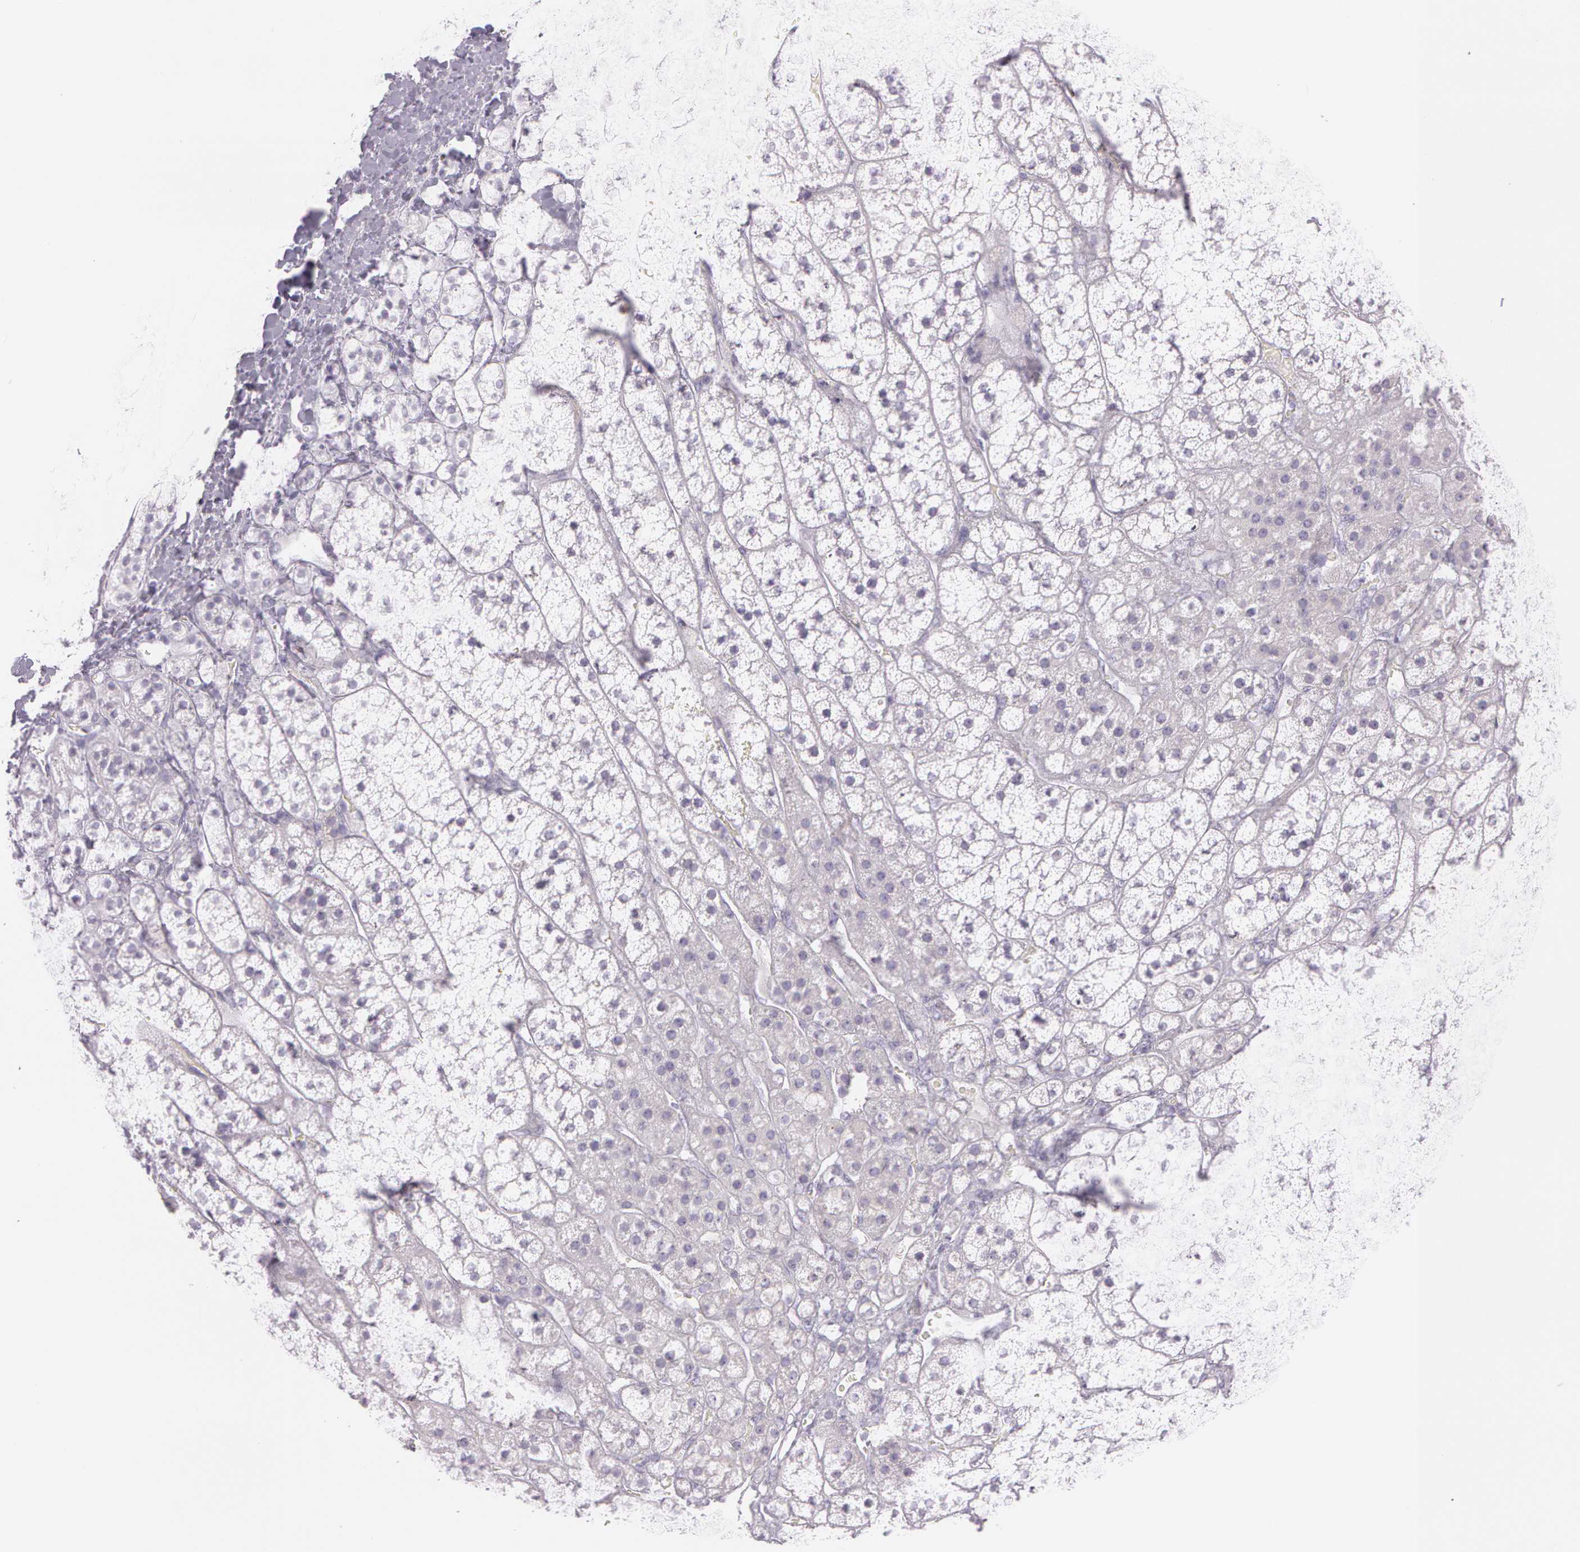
{"staining": {"intensity": "negative", "quantity": "none", "location": "none"}, "tissue": "adrenal gland", "cell_type": "Glandular cells", "image_type": "normal", "snomed": [{"axis": "morphology", "description": "Normal tissue, NOS"}, {"axis": "topography", "description": "Adrenal gland"}], "caption": "Adrenal gland stained for a protein using IHC exhibits no staining glandular cells.", "gene": "OTC", "patient": {"sex": "female", "age": 44}}